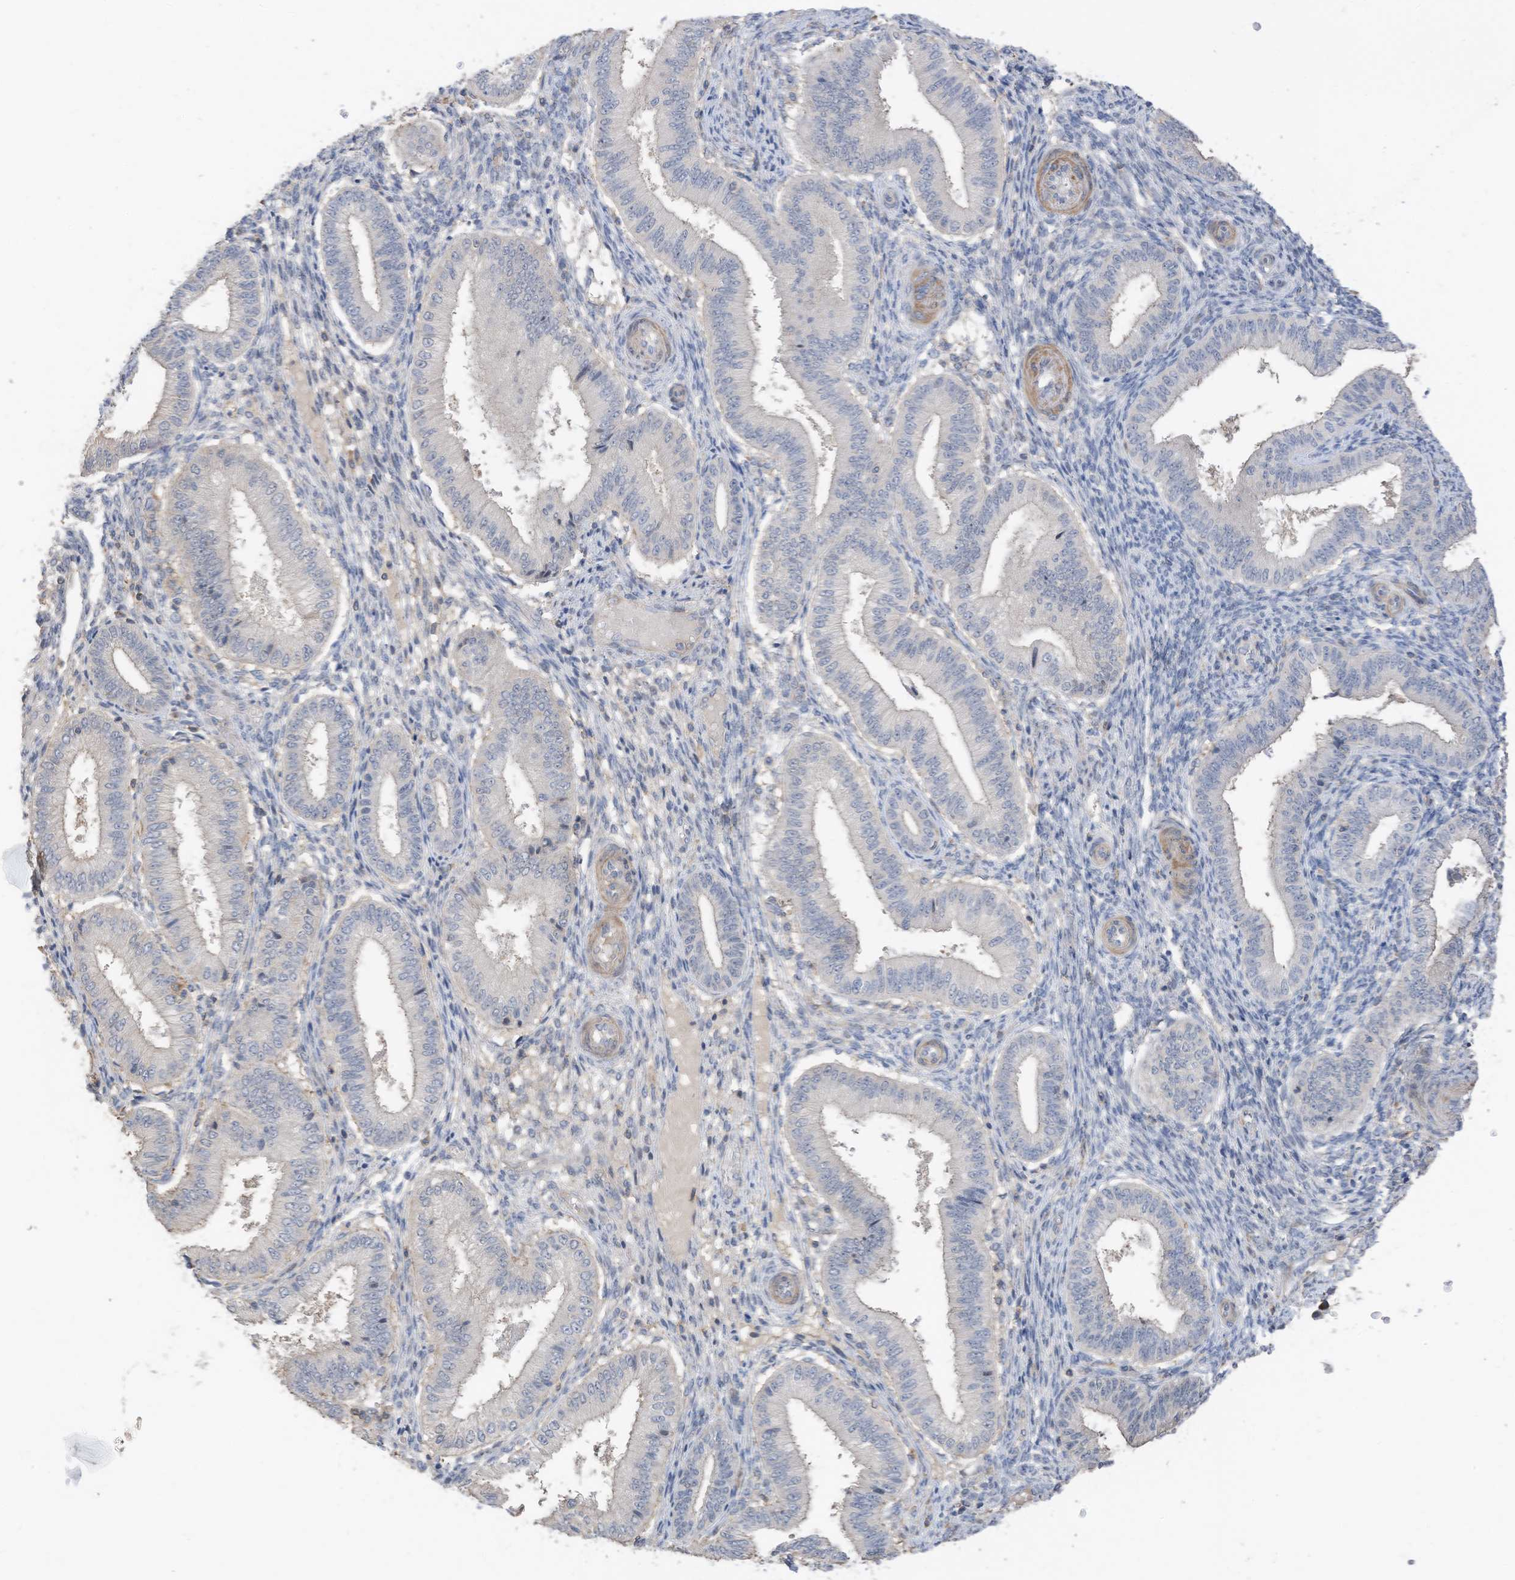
{"staining": {"intensity": "negative", "quantity": "none", "location": "none"}, "tissue": "endometrium", "cell_type": "Cells in endometrial stroma", "image_type": "normal", "snomed": [{"axis": "morphology", "description": "Normal tissue, NOS"}, {"axis": "topography", "description": "Endometrium"}], "caption": "Human endometrium stained for a protein using immunohistochemistry (IHC) demonstrates no expression in cells in endometrial stroma.", "gene": "SLFN14", "patient": {"sex": "female", "age": 39}}